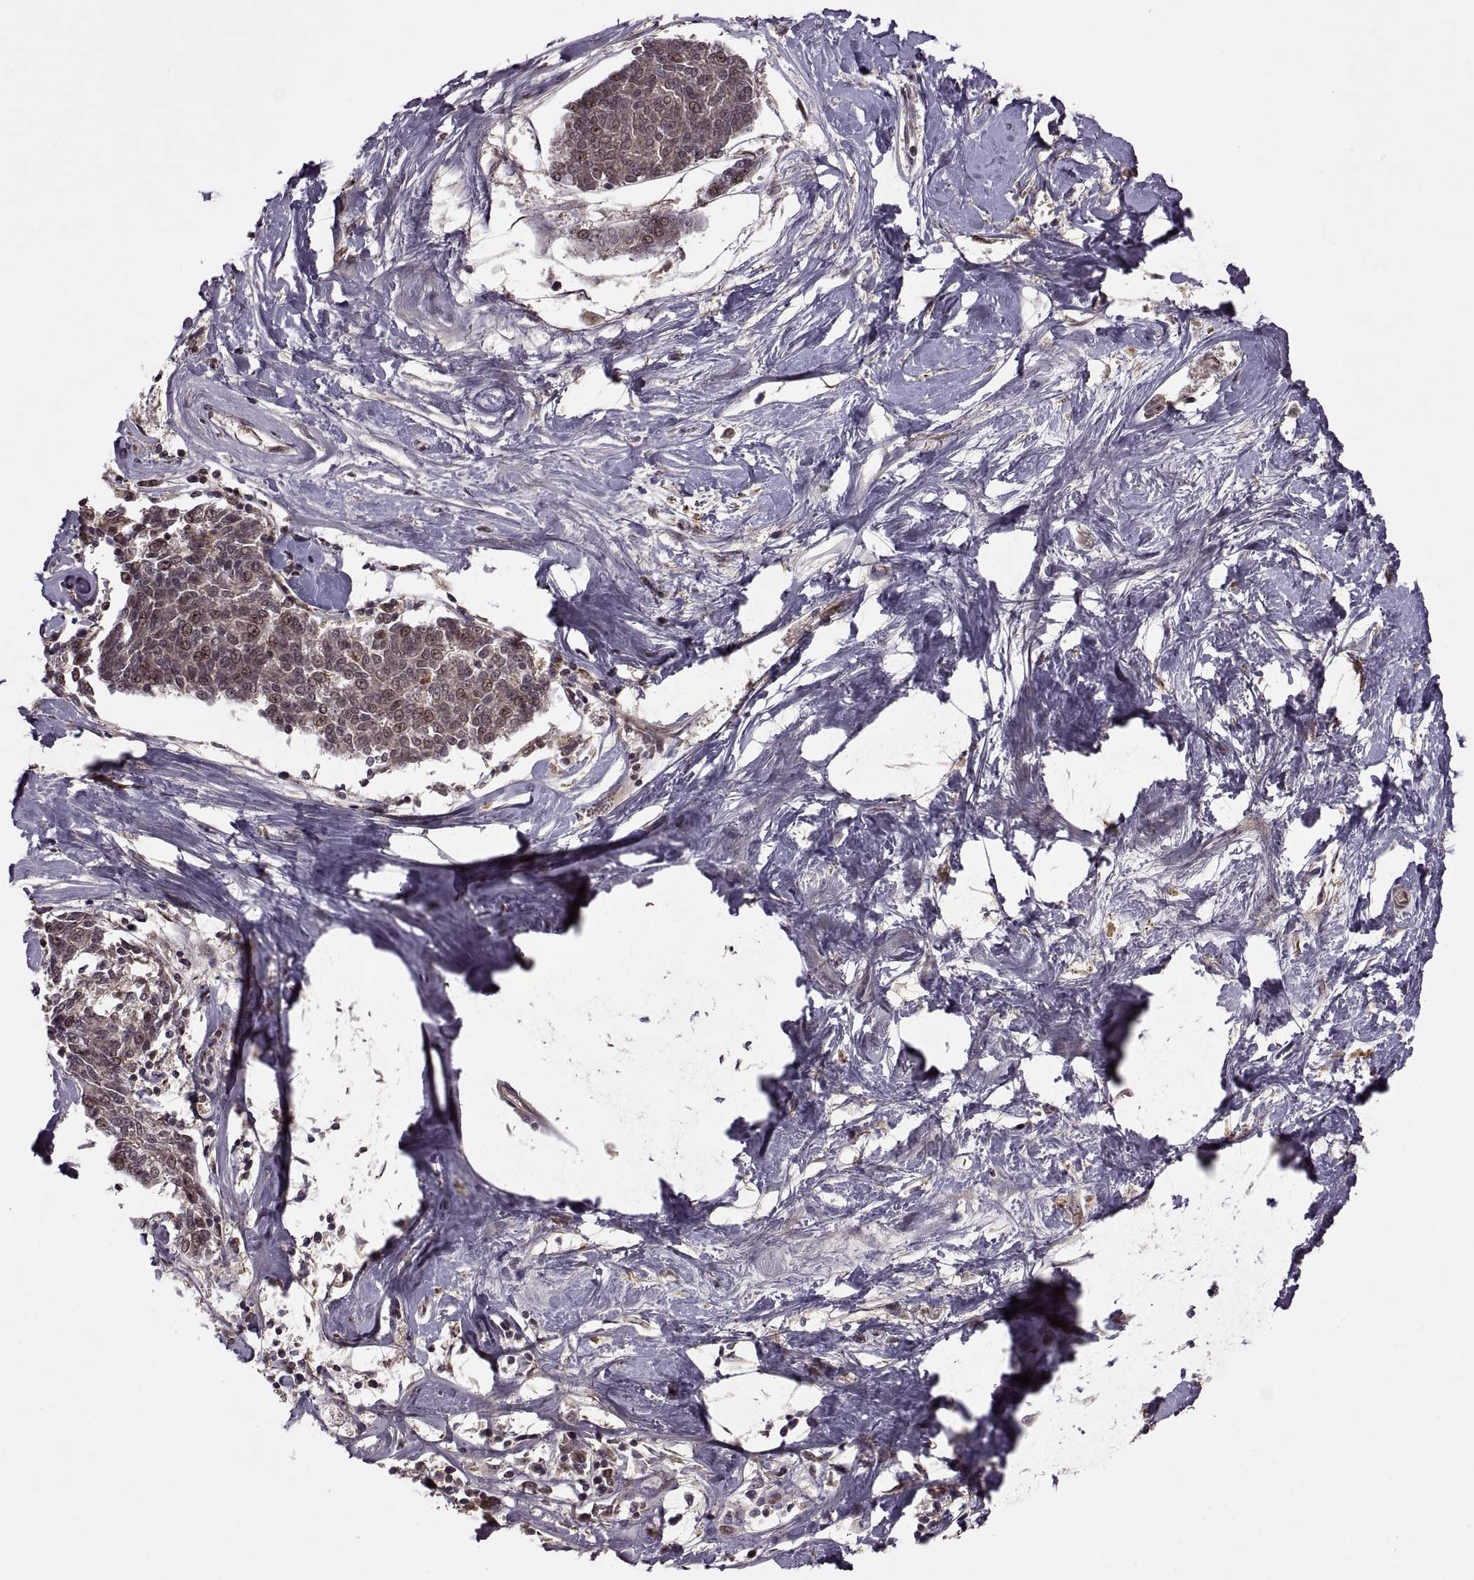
{"staining": {"intensity": "weak", "quantity": "<25%", "location": "nuclear"}, "tissue": "melanoma", "cell_type": "Tumor cells", "image_type": "cancer", "snomed": [{"axis": "morphology", "description": "Malignant melanoma, NOS"}, {"axis": "topography", "description": "Skin"}], "caption": "Immunohistochemistry histopathology image of neoplastic tissue: malignant melanoma stained with DAB (3,3'-diaminobenzidine) reveals no significant protein positivity in tumor cells.", "gene": "PTOV1", "patient": {"sex": "female", "age": 72}}